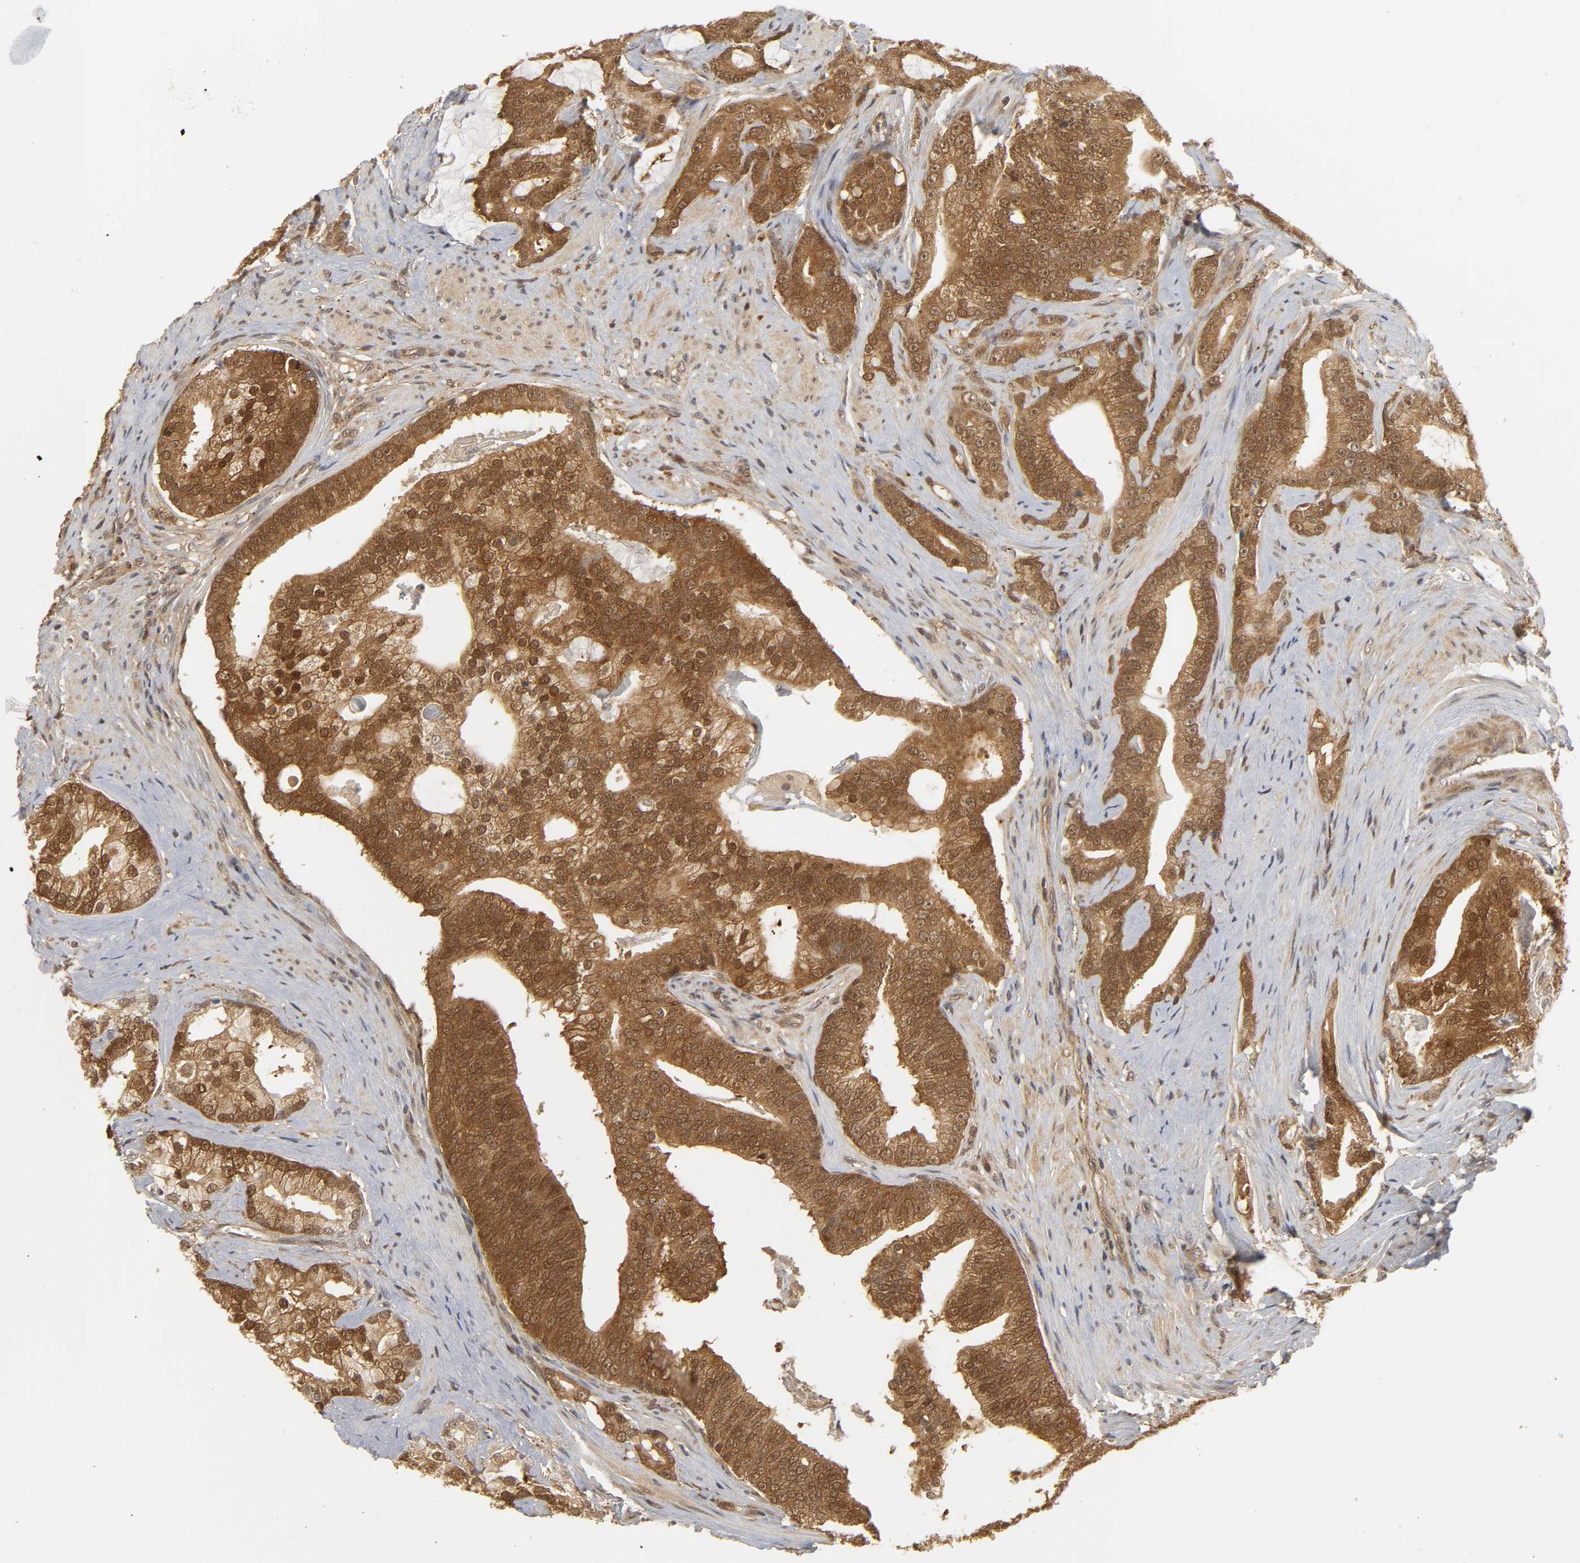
{"staining": {"intensity": "moderate", "quantity": ">75%", "location": "cytoplasmic/membranous,nuclear"}, "tissue": "prostate cancer", "cell_type": "Tumor cells", "image_type": "cancer", "snomed": [{"axis": "morphology", "description": "Adenocarcinoma, Low grade"}, {"axis": "topography", "description": "Prostate"}], "caption": "Approximately >75% of tumor cells in human prostate cancer demonstrate moderate cytoplasmic/membranous and nuclear protein expression as visualized by brown immunohistochemical staining.", "gene": "PARK7", "patient": {"sex": "male", "age": 58}}